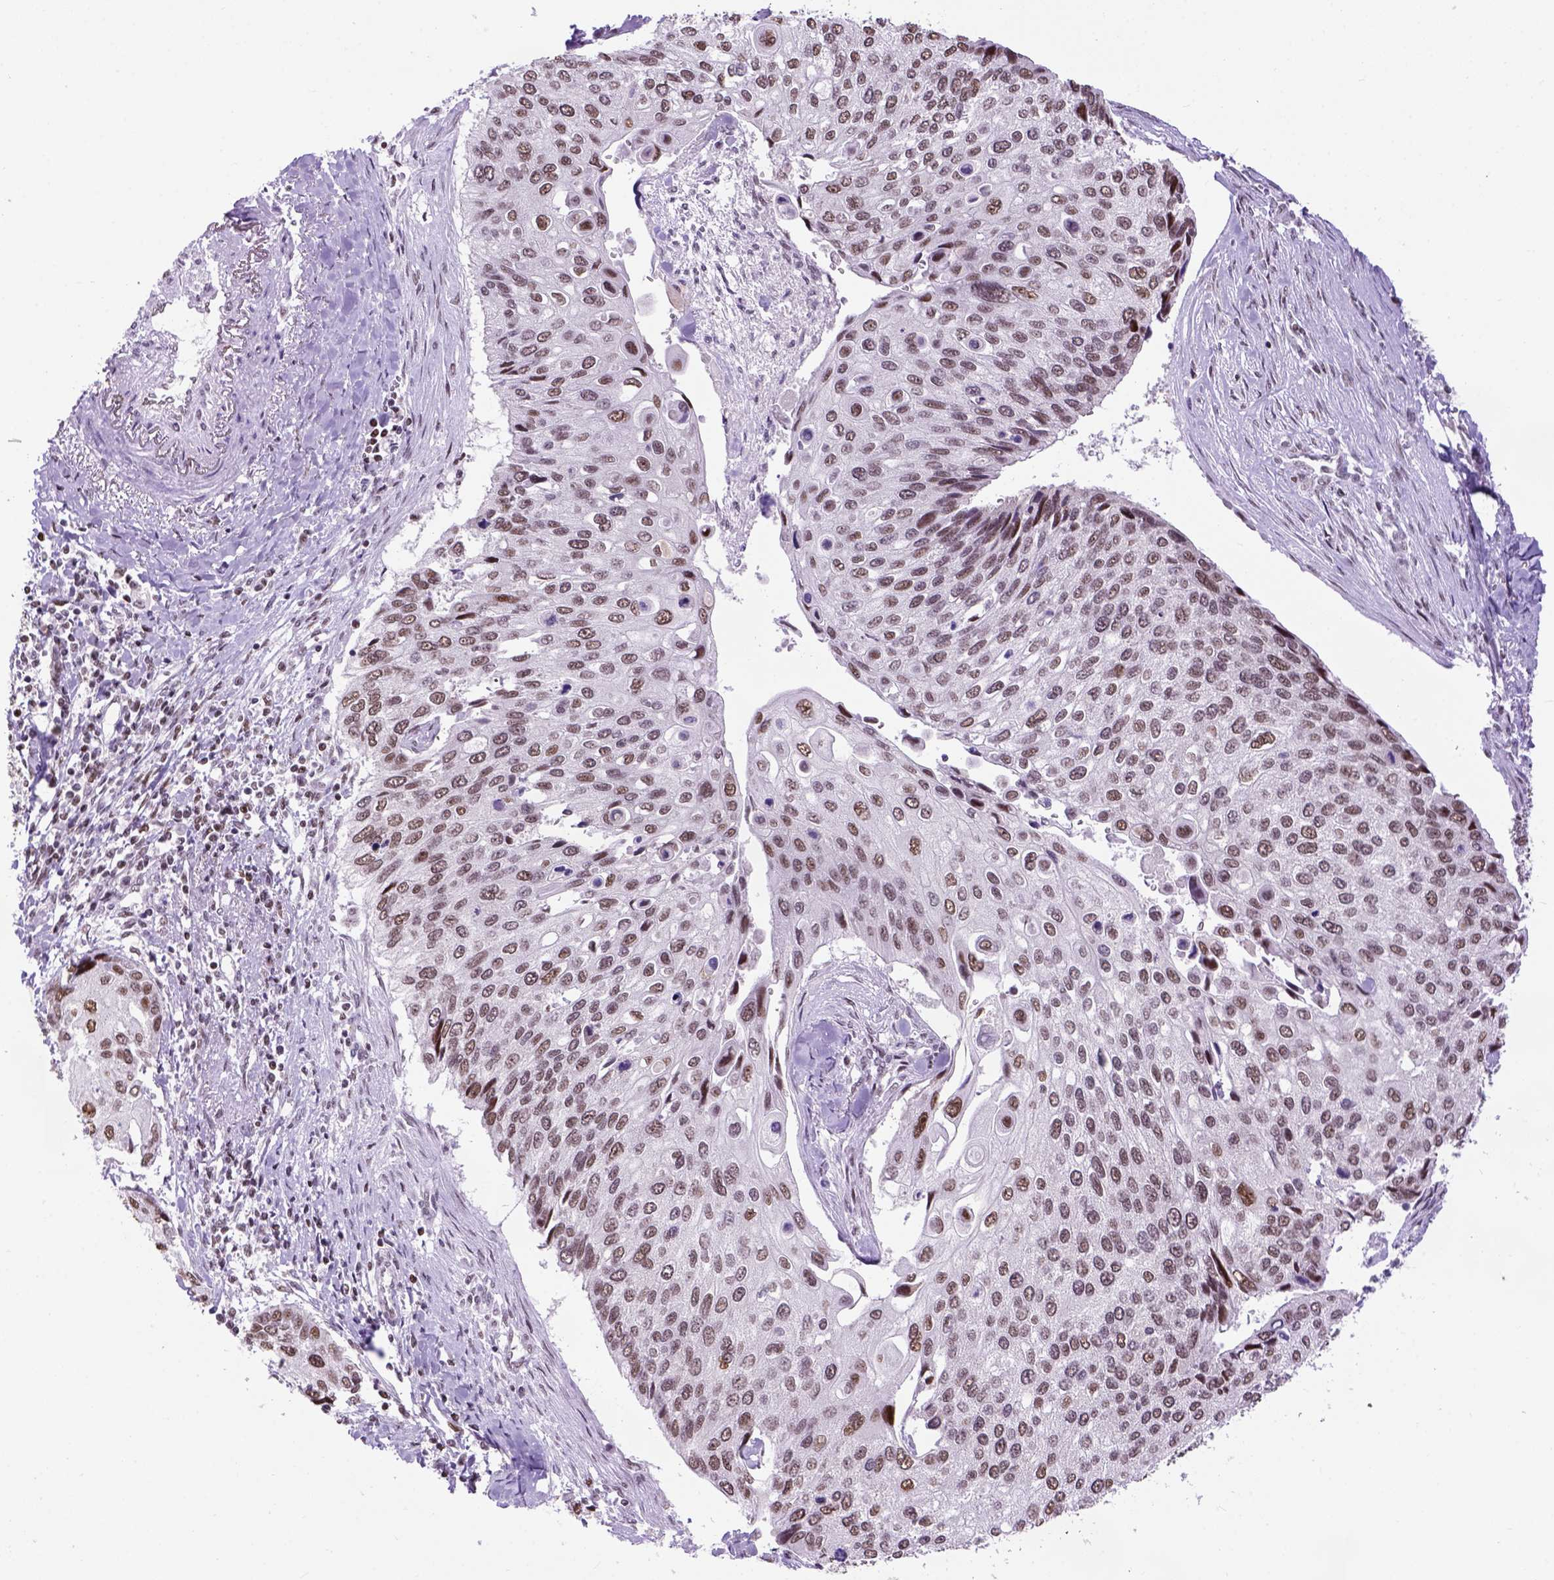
{"staining": {"intensity": "moderate", "quantity": "25%-75%", "location": "nuclear"}, "tissue": "lung cancer", "cell_type": "Tumor cells", "image_type": "cancer", "snomed": [{"axis": "morphology", "description": "Squamous cell carcinoma, NOS"}, {"axis": "morphology", "description": "Squamous cell carcinoma, metastatic, NOS"}, {"axis": "topography", "description": "Lung"}], "caption": "The image displays staining of lung cancer, revealing moderate nuclear protein positivity (brown color) within tumor cells.", "gene": "TBPL1", "patient": {"sex": "male", "age": 63}}